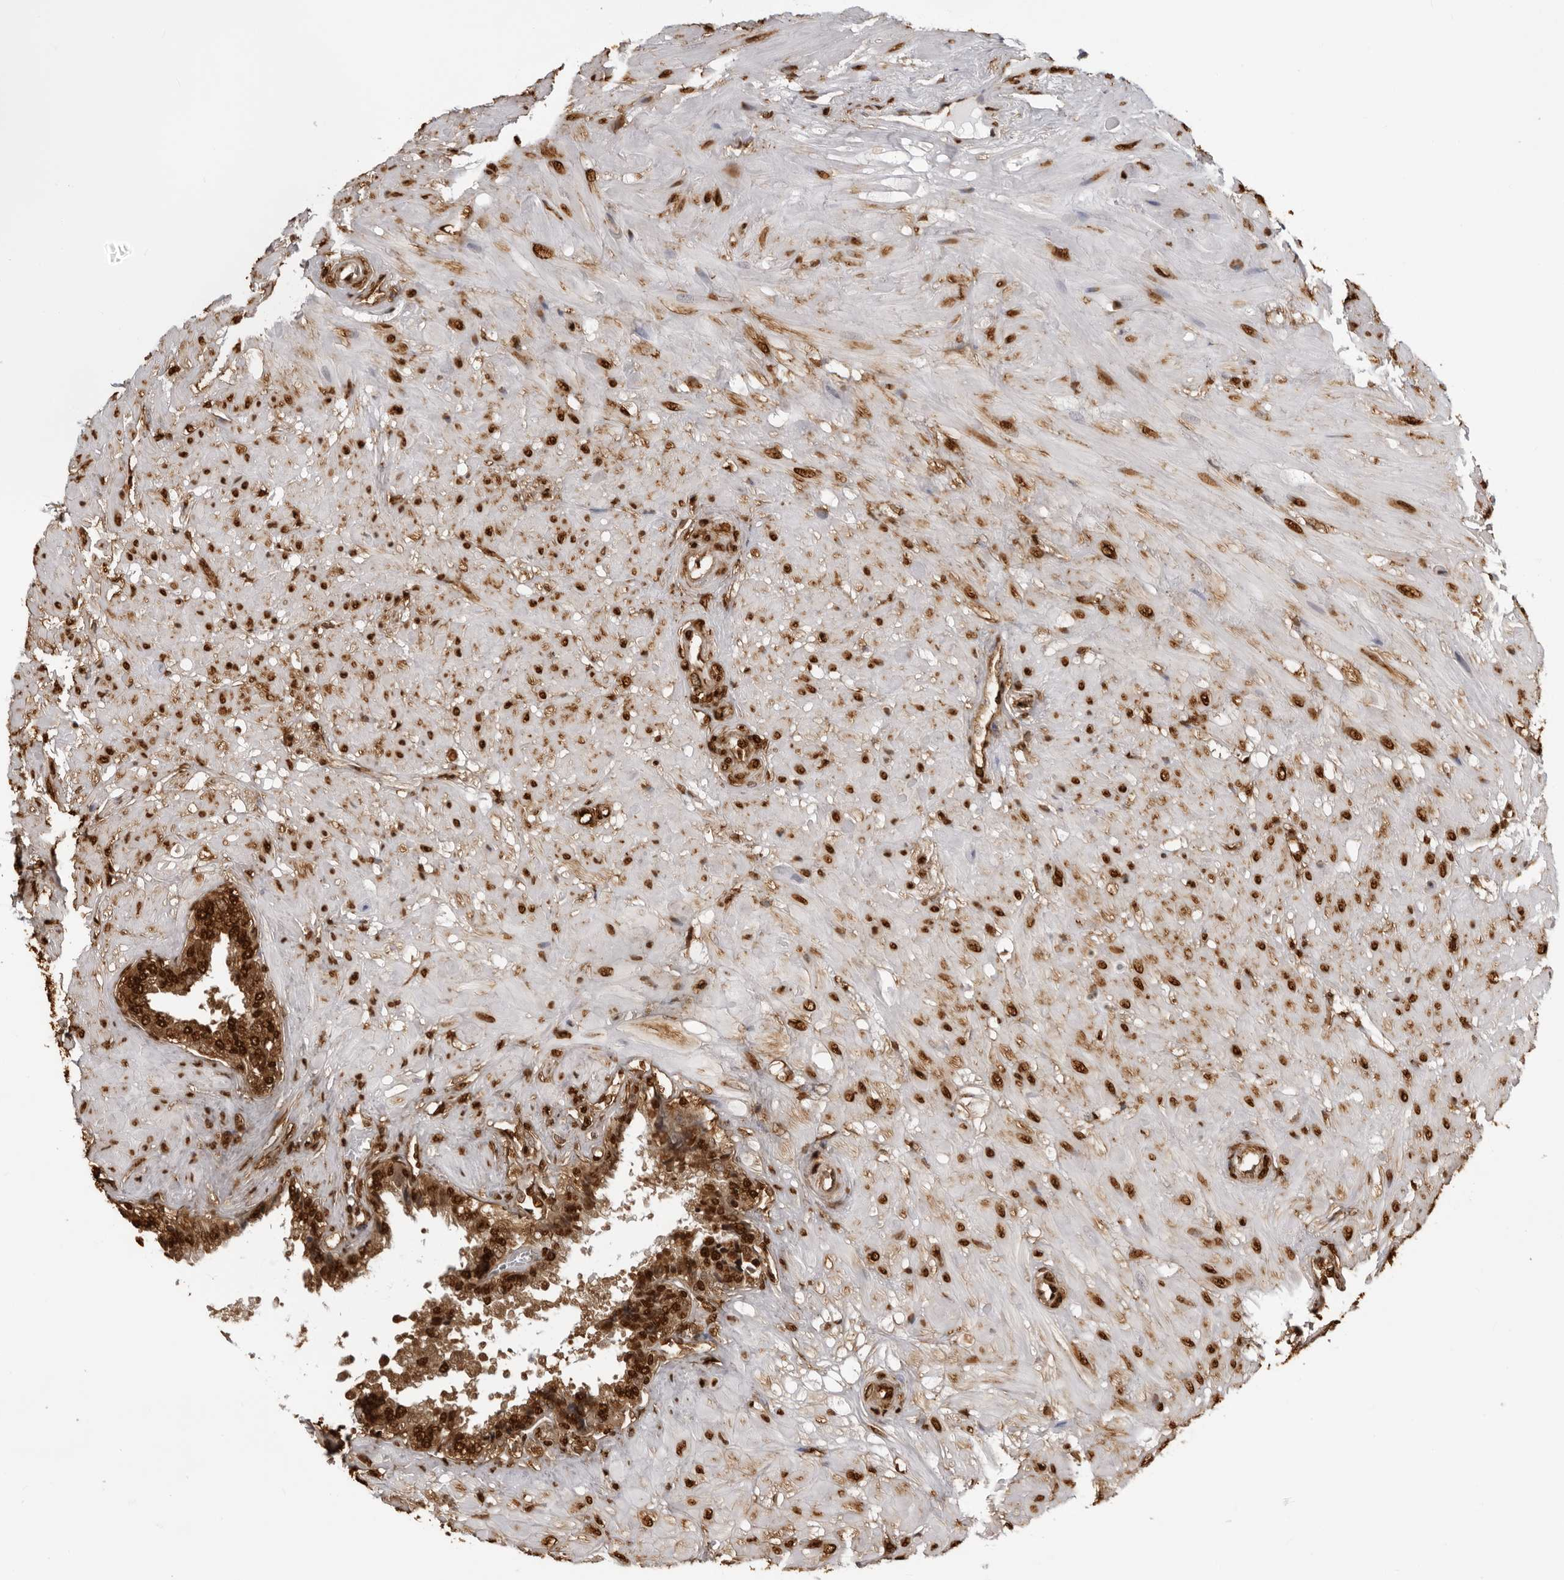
{"staining": {"intensity": "strong", "quantity": ">75%", "location": "cytoplasmic/membranous,nuclear"}, "tissue": "seminal vesicle", "cell_type": "Glandular cells", "image_type": "normal", "snomed": [{"axis": "morphology", "description": "Normal tissue, NOS"}, {"axis": "topography", "description": "Seminal veicle"}], "caption": "Immunohistochemical staining of benign seminal vesicle shows >75% levels of strong cytoplasmic/membranous,nuclear protein expression in about >75% of glandular cells.", "gene": "ZFP91", "patient": {"sex": "male", "age": 46}}